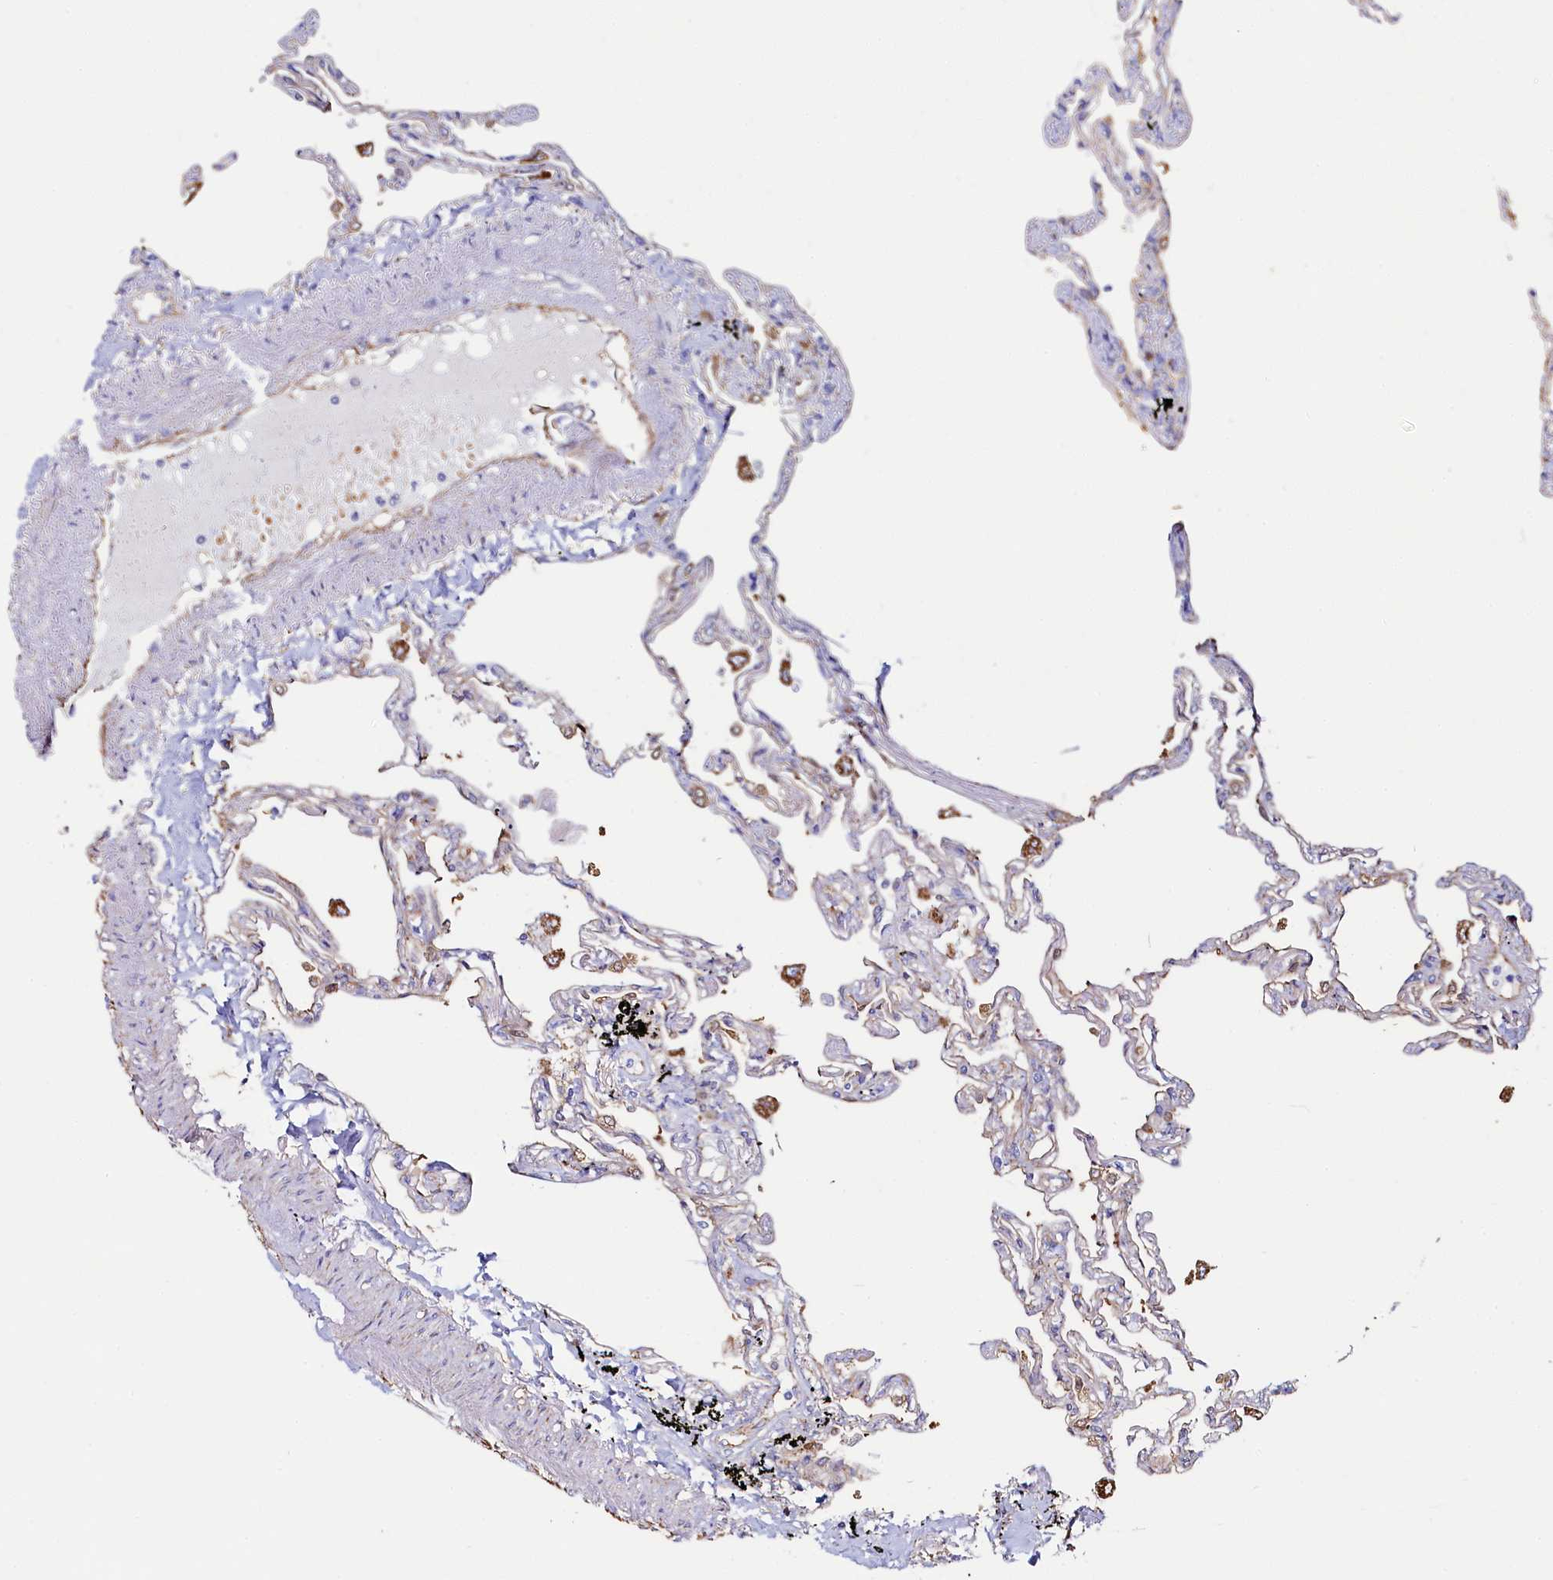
{"staining": {"intensity": "moderate", "quantity": "<25%", "location": "cytoplasmic/membranous"}, "tissue": "lung", "cell_type": "Alveolar cells", "image_type": "normal", "snomed": [{"axis": "morphology", "description": "Normal tissue, NOS"}, {"axis": "topography", "description": "Lung"}], "caption": "Immunohistochemical staining of benign human lung shows <25% levels of moderate cytoplasmic/membranous protein positivity in about <25% of alveolar cells.", "gene": "ASTE1", "patient": {"sex": "female", "age": 67}}